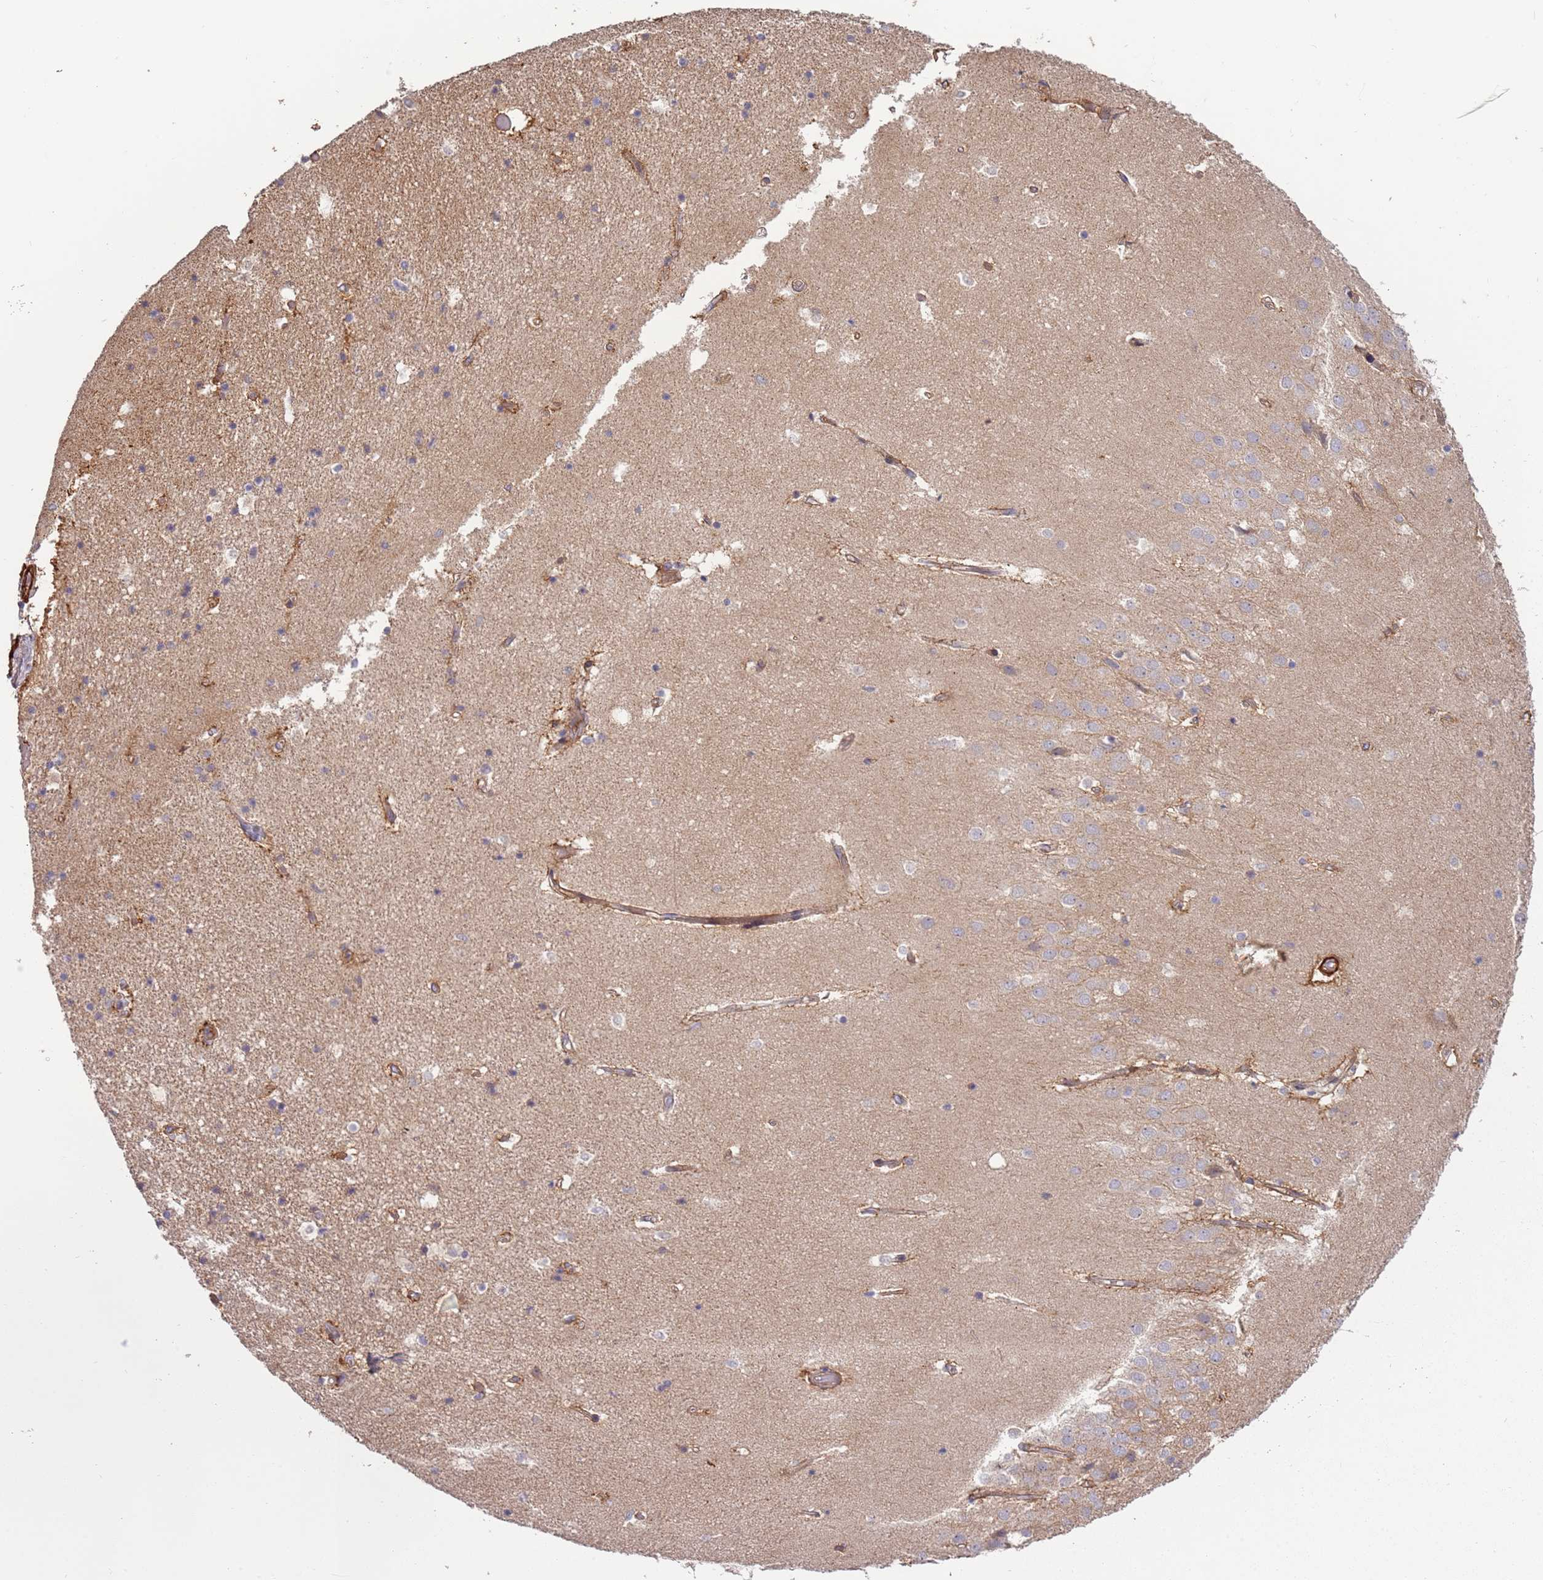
{"staining": {"intensity": "negative", "quantity": "none", "location": "none"}, "tissue": "hippocampus", "cell_type": "Glial cells", "image_type": "normal", "snomed": [{"axis": "morphology", "description": "Normal tissue, NOS"}, {"axis": "topography", "description": "Hippocampus"}], "caption": "DAB immunohistochemical staining of benign human hippocampus reveals no significant staining in glial cells. (DAB (3,3'-diaminobenzidine) IHC, high magnification).", "gene": "RNF128", "patient": {"sex": "female", "age": 52}}